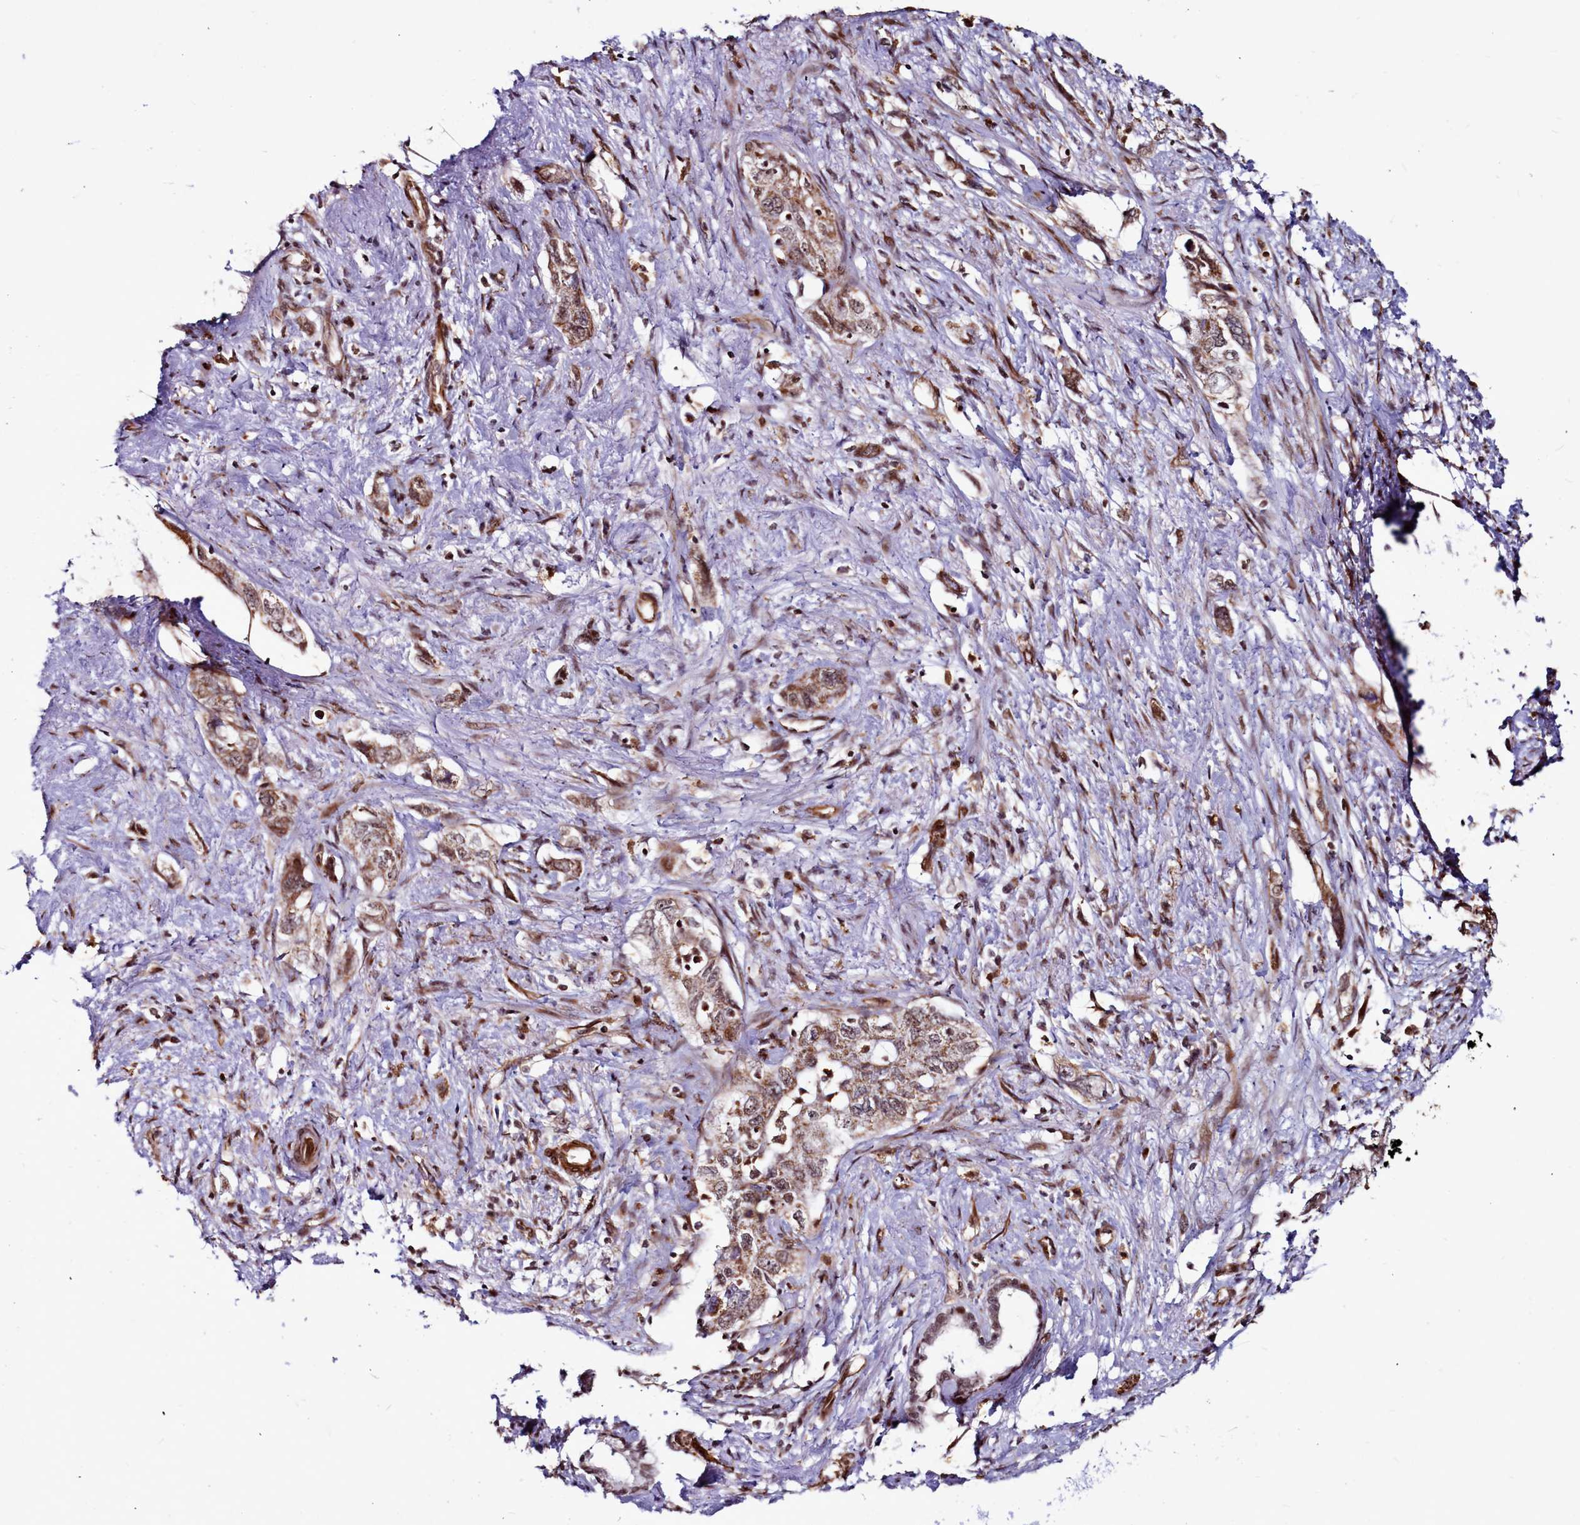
{"staining": {"intensity": "moderate", "quantity": ">75%", "location": "cytoplasmic/membranous,nuclear"}, "tissue": "pancreatic cancer", "cell_type": "Tumor cells", "image_type": "cancer", "snomed": [{"axis": "morphology", "description": "Adenocarcinoma, NOS"}, {"axis": "topography", "description": "Pancreas"}], "caption": "Pancreatic cancer stained for a protein (brown) shows moderate cytoplasmic/membranous and nuclear positive expression in about >75% of tumor cells.", "gene": "CLK3", "patient": {"sex": "female", "age": 73}}